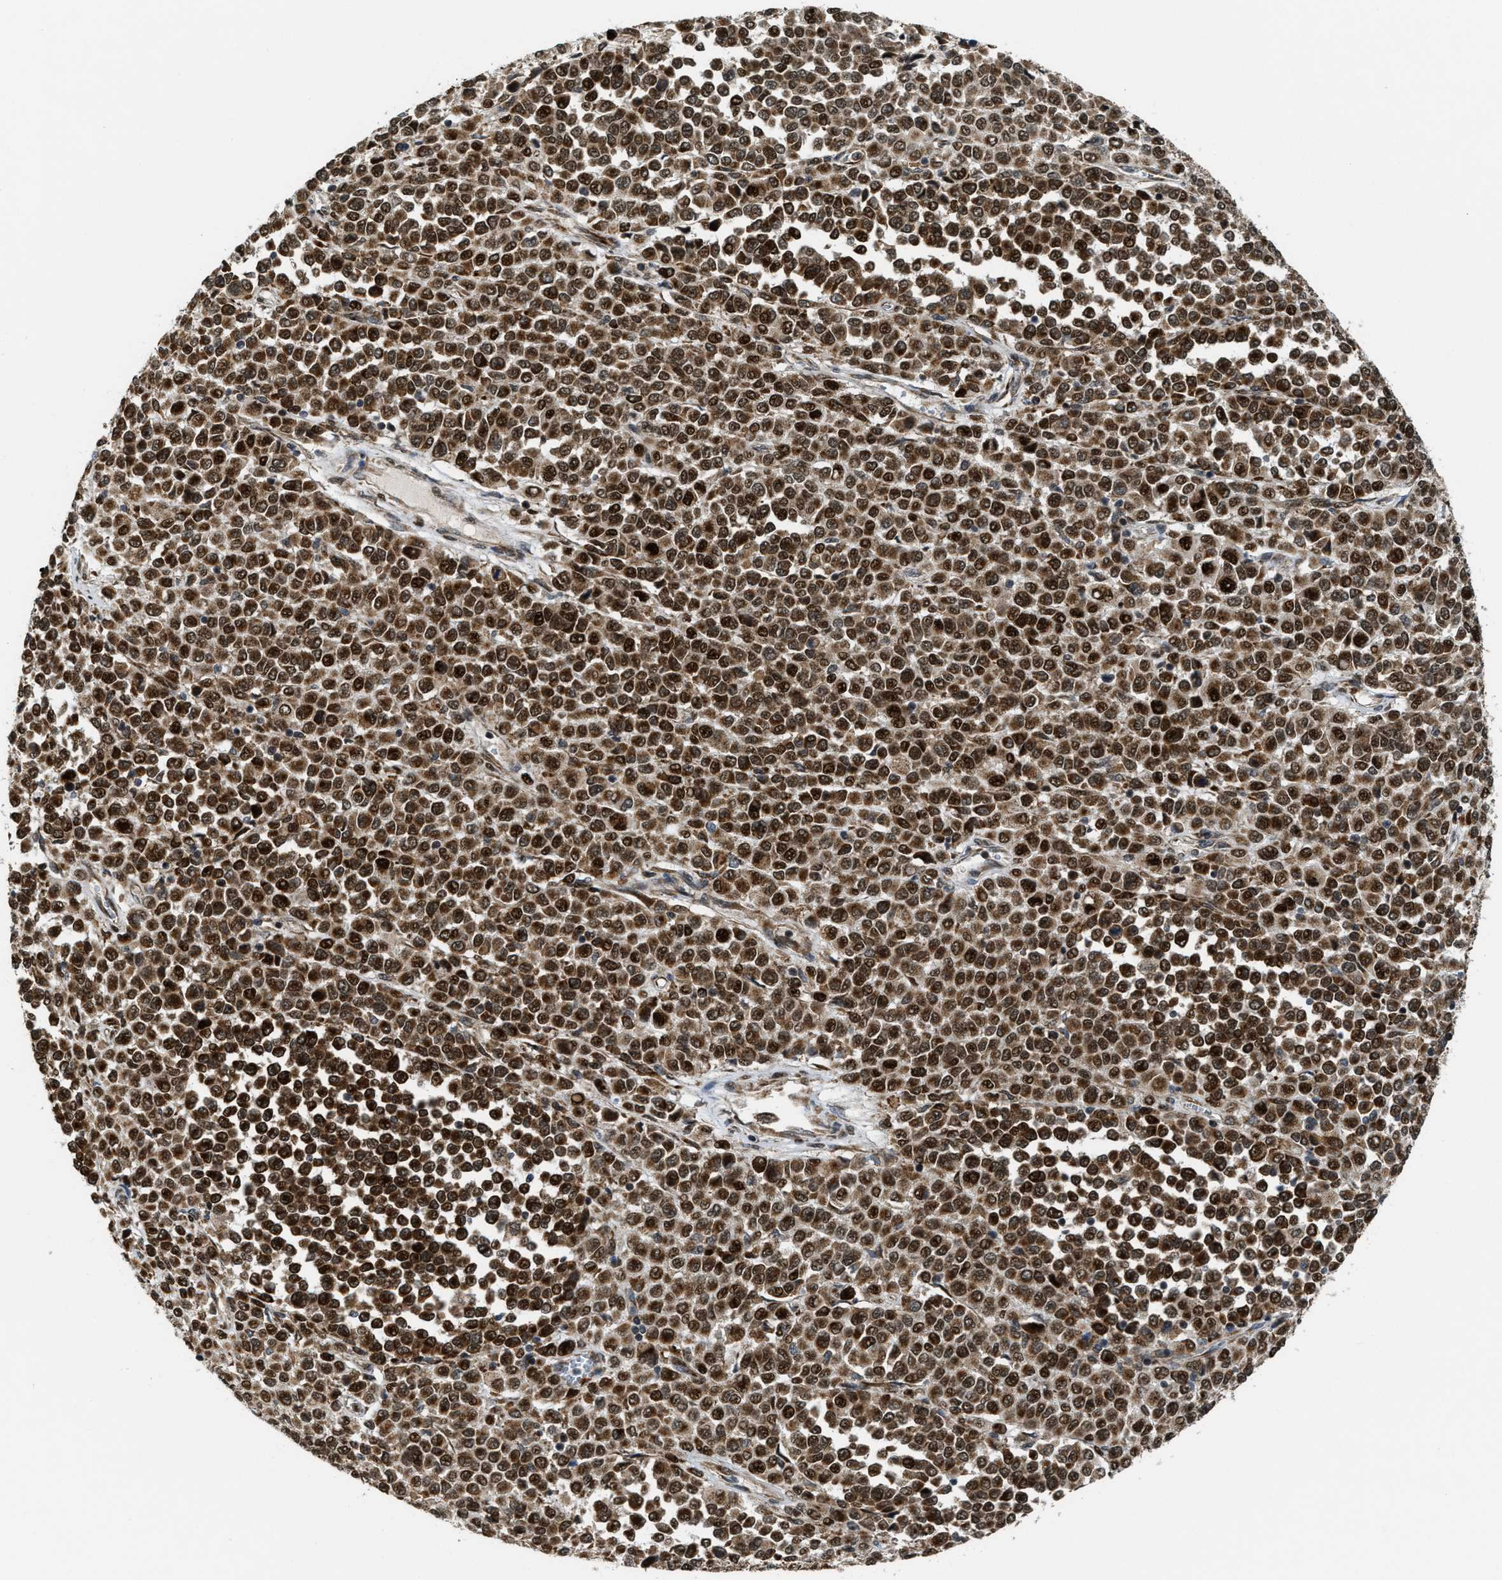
{"staining": {"intensity": "strong", "quantity": ">75%", "location": "cytoplasmic/membranous,nuclear"}, "tissue": "melanoma", "cell_type": "Tumor cells", "image_type": "cancer", "snomed": [{"axis": "morphology", "description": "Malignant melanoma, Metastatic site"}, {"axis": "topography", "description": "Pancreas"}], "caption": "A brown stain highlights strong cytoplasmic/membranous and nuclear positivity of a protein in malignant melanoma (metastatic site) tumor cells.", "gene": "ZNF250", "patient": {"sex": "female", "age": 30}}